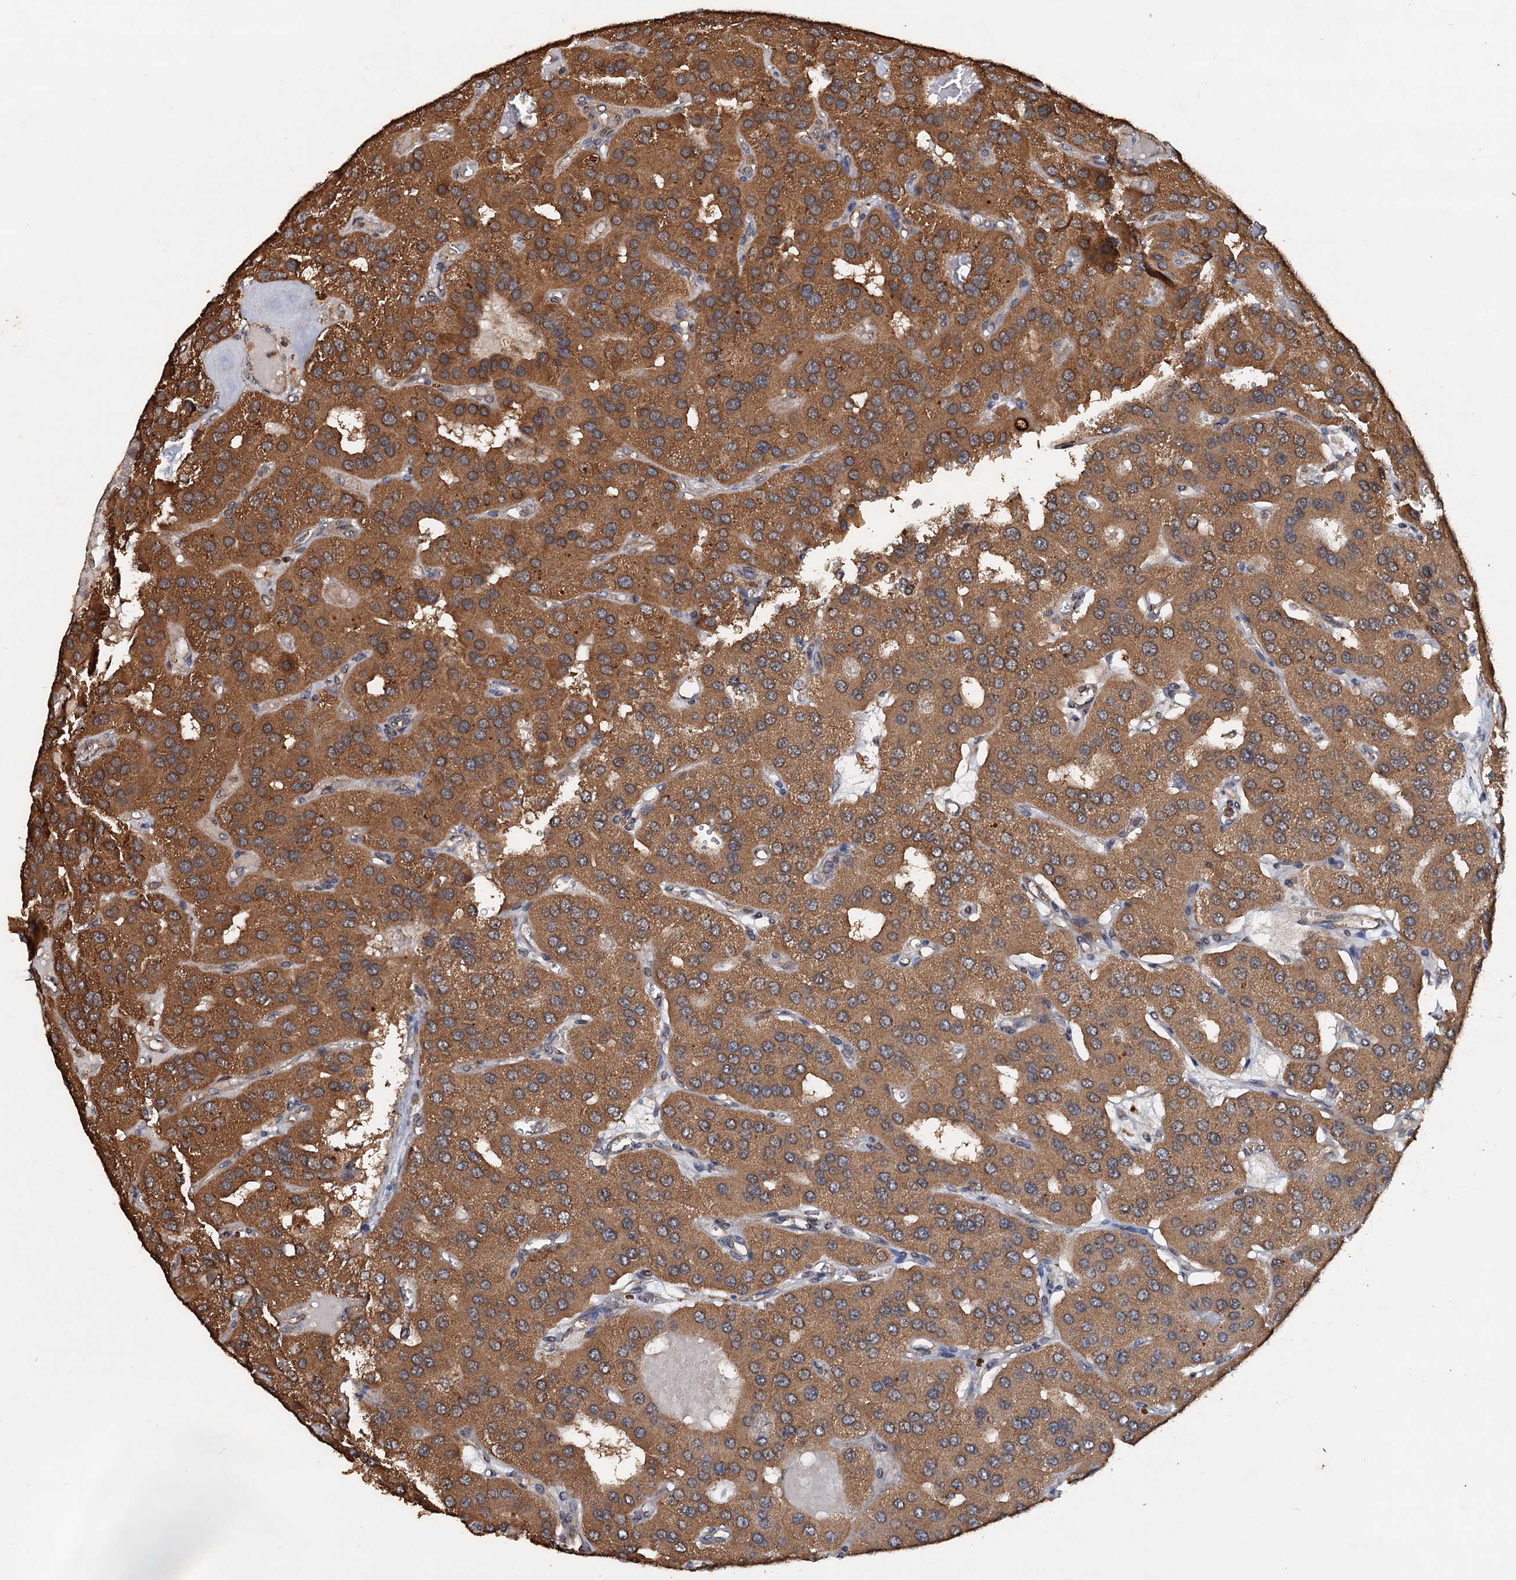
{"staining": {"intensity": "moderate", "quantity": ">75%", "location": "cytoplasmic/membranous"}, "tissue": "parathyroid gland", "cell_type": "Glandular cells", "image_type": "normal", "snomed": [{"axis": "morphology", "description": "Normal tissue, NOS"}, {"axis": "morphology", "description": "Adenoma, NOS"}, {"axis": "topography", "description": "Parathyroid gland"}], "caption": "Parathyroid gland stained with DAB immunohistochemistry reveals medium levels of moderate cytoplasmic/membranous expression in about >75% of glandular cells.", "gene": "PSMD9", "patient": {"sex": "female", "age": 86}}